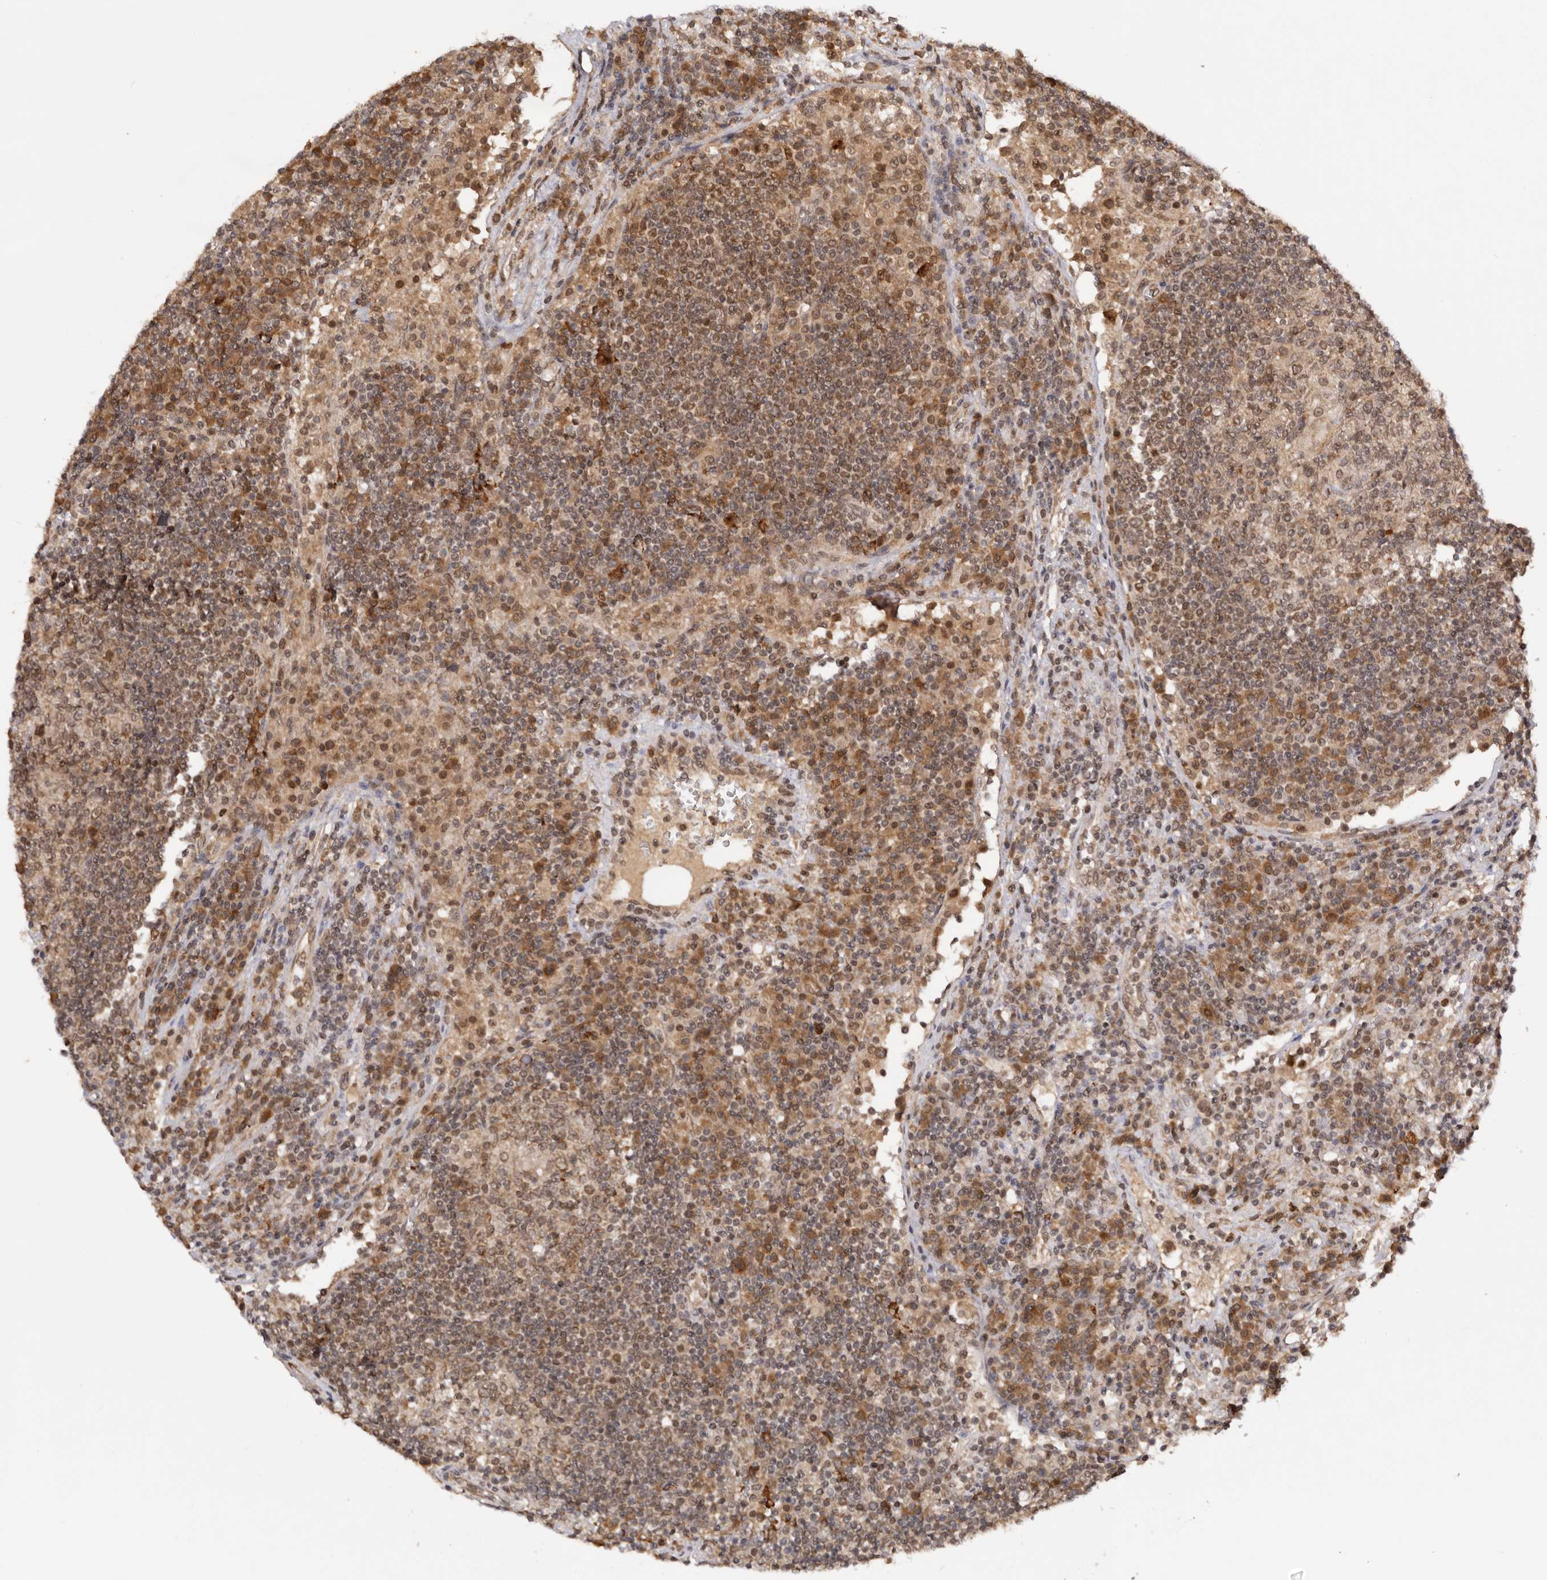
{"staining": {"intensity": "weak", "quantity": "25%-75%", "location": "cytoplasmic/membranous,nuclear"}, "tissue": "lymph node", "cell_type": "Germinal center cells", "image_type": "normal", "snomed": [{"axis": "morphology", "description": "Normal tissue, NOS"}, {"axis": "topography", "description": "Lymph node"}], "caption": "This micrograph shows normal lymph node stained with immunohistochemistry (IHC) to label a protein in brown. The cytoplasmic/membranous,nuclear of germinal center cells show weak positivity for the protein. Nuclei are counter-stained blue.", "gene": "TARS2", "patient": {"sex": "female", "age": 53}}